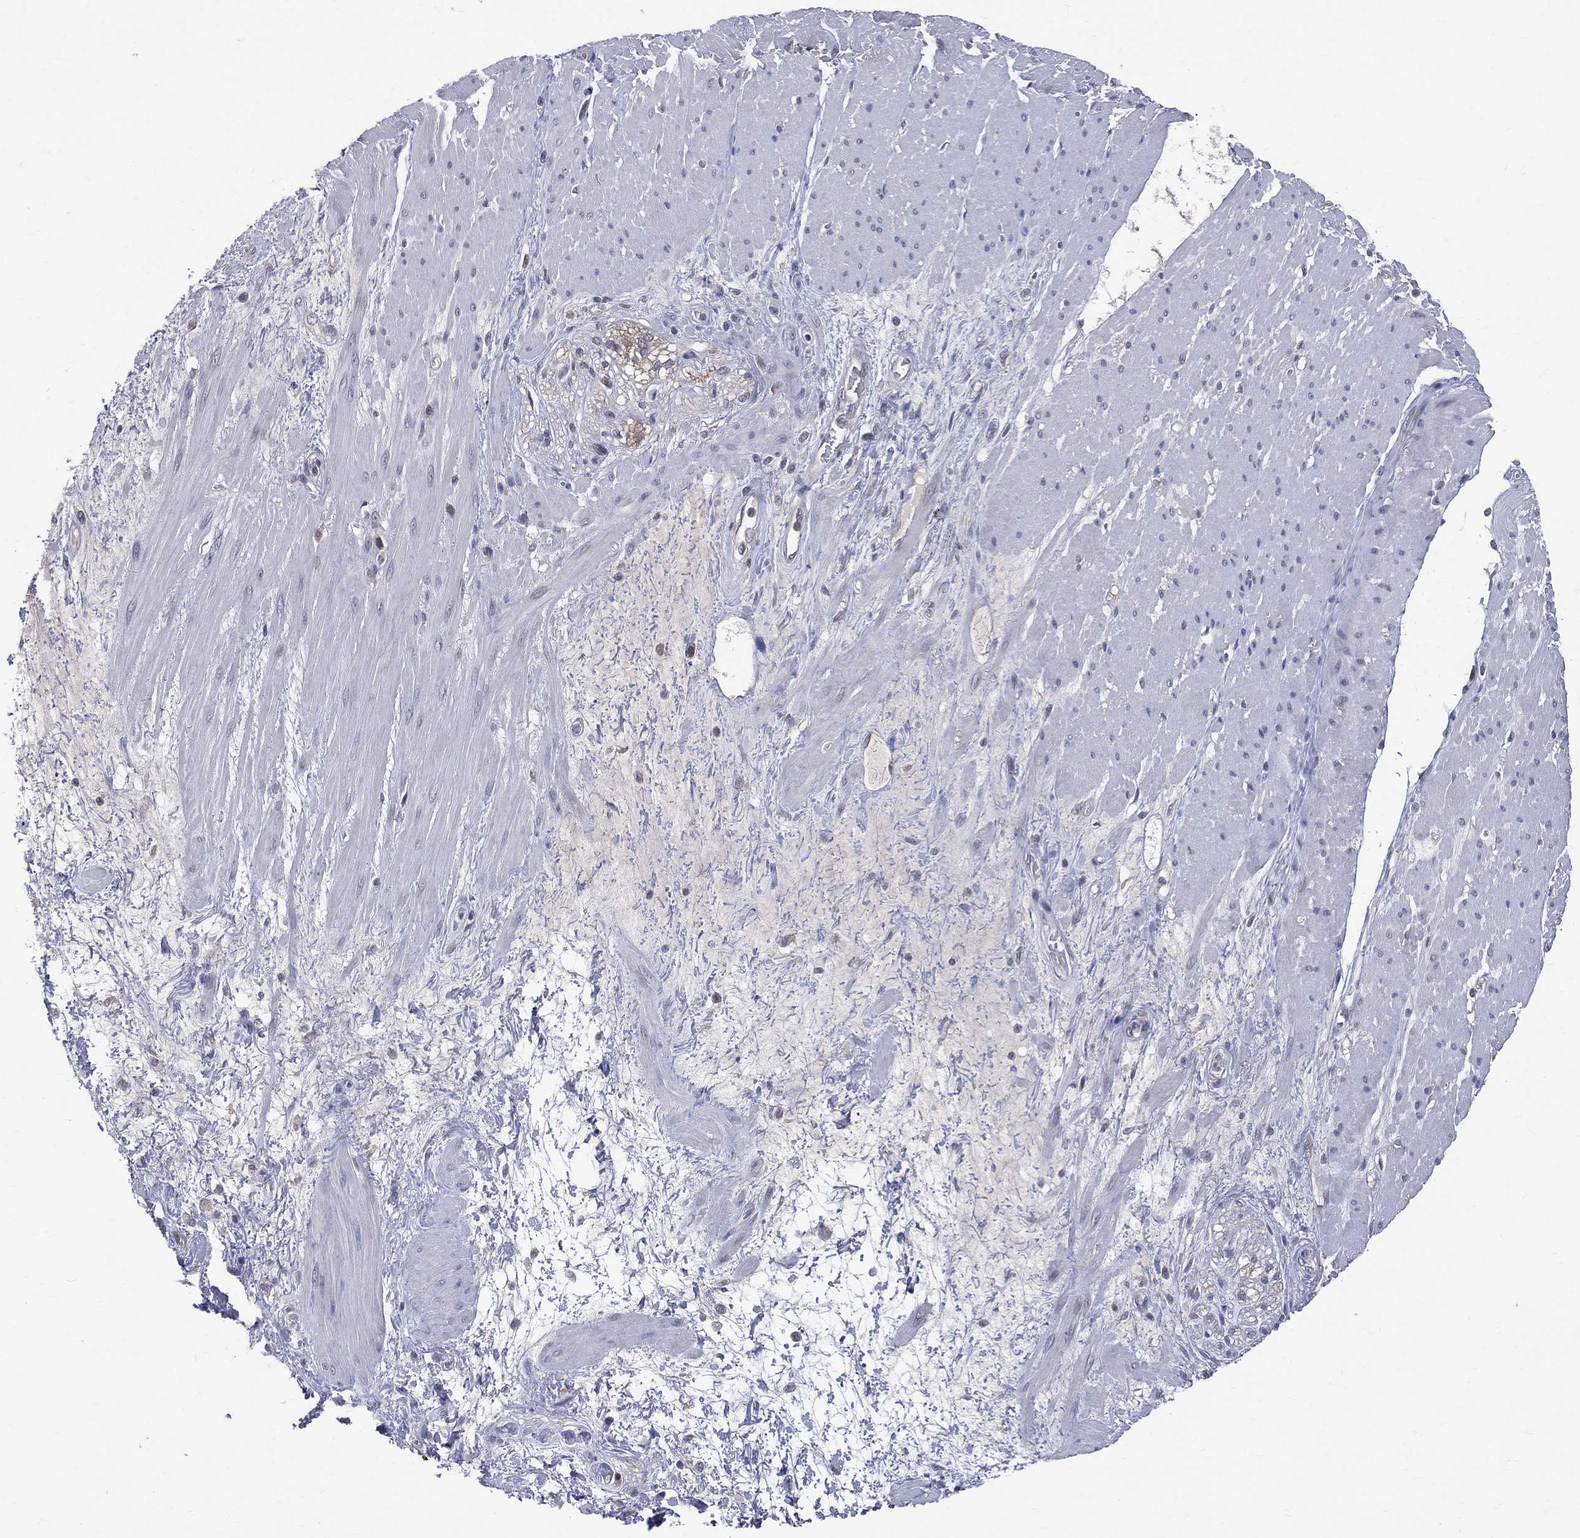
{"staining": {"intensity": "negative", "quantity": "none", "location": "none"}, "tissue": "smooth muscle", "cell_type": "Smooth muscle cells", "image_type": "normal", "snomed": [{"axis": "morphology", "description": "Normal tissue, NOS"}, {"axis": "topography", "description": "Soft tissue"}, {"axis": "topography", "description": "Smooth muscle"}], "caption": "Immunohistochemistry (IHC) micrograph of normal smooth muscle: smooth muscle stained with DAB (3,3'-diaminobenzidine) shows no significant protein positivity in smooth muscle cells. (DAB IHC, high magnification).", "gene": "DLG4", "patient": {"sex": "male", "age": 72}}